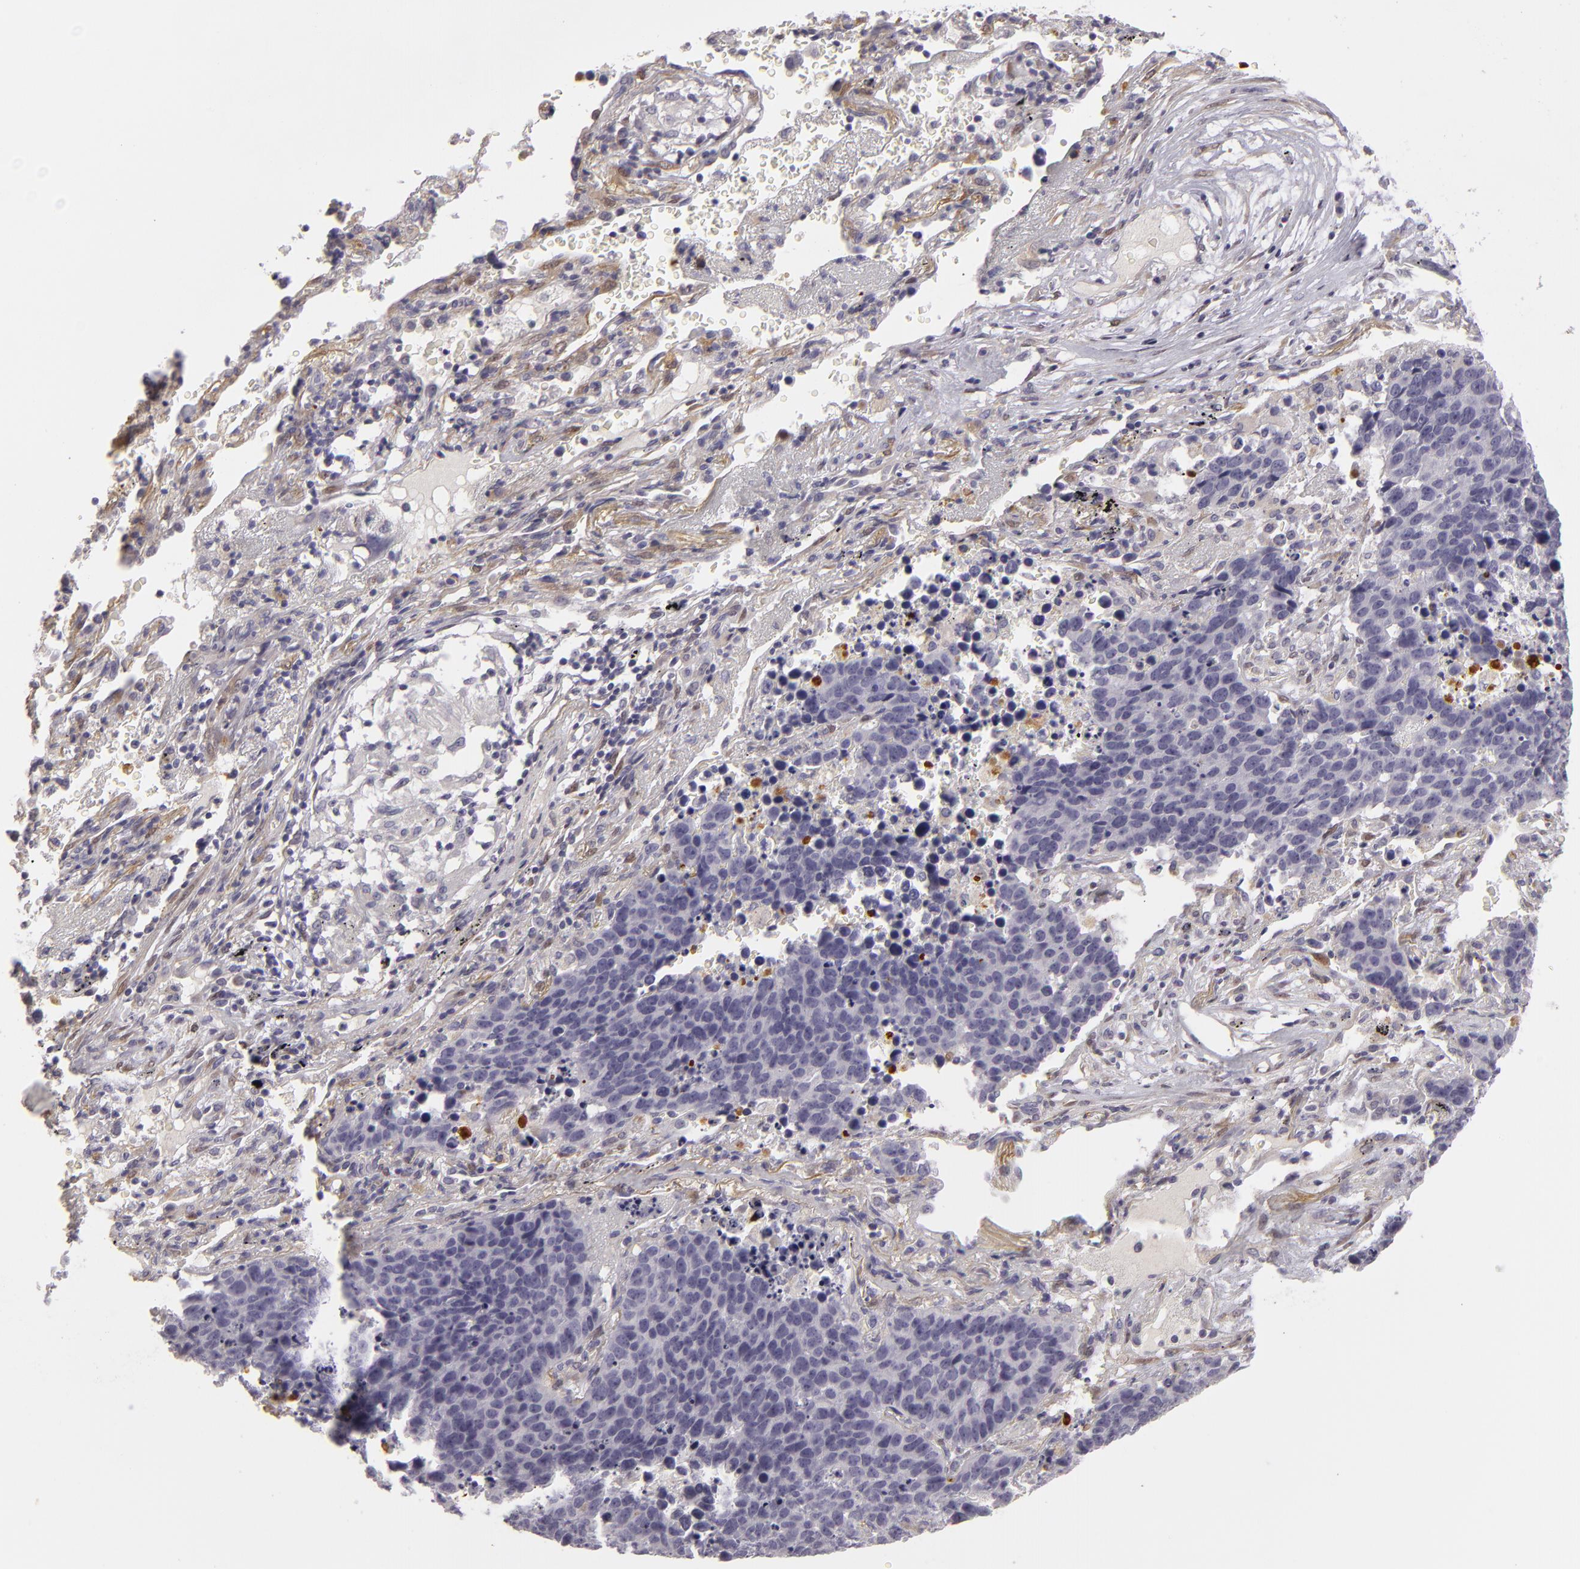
{"staining": {"intensity": "negative", "quantity": "none", "location": "none"}, "tissue": "lung cancer", "cell_type": "Tumor cells", "image_type": "cancer", "snomed": [{"axis": "morphology", "description": "Carcinoid, malignant, NOS"}, {"axis": "topography", "description": "Lung"}], "caption": "An IHC micrograph of carcinoid (malignant) (lung) is shown. There is no staining in tumor cells of carcinoid (malignant) (lung).", "gene": "EFS", "patient": {"sex": "male", "age": 60}}